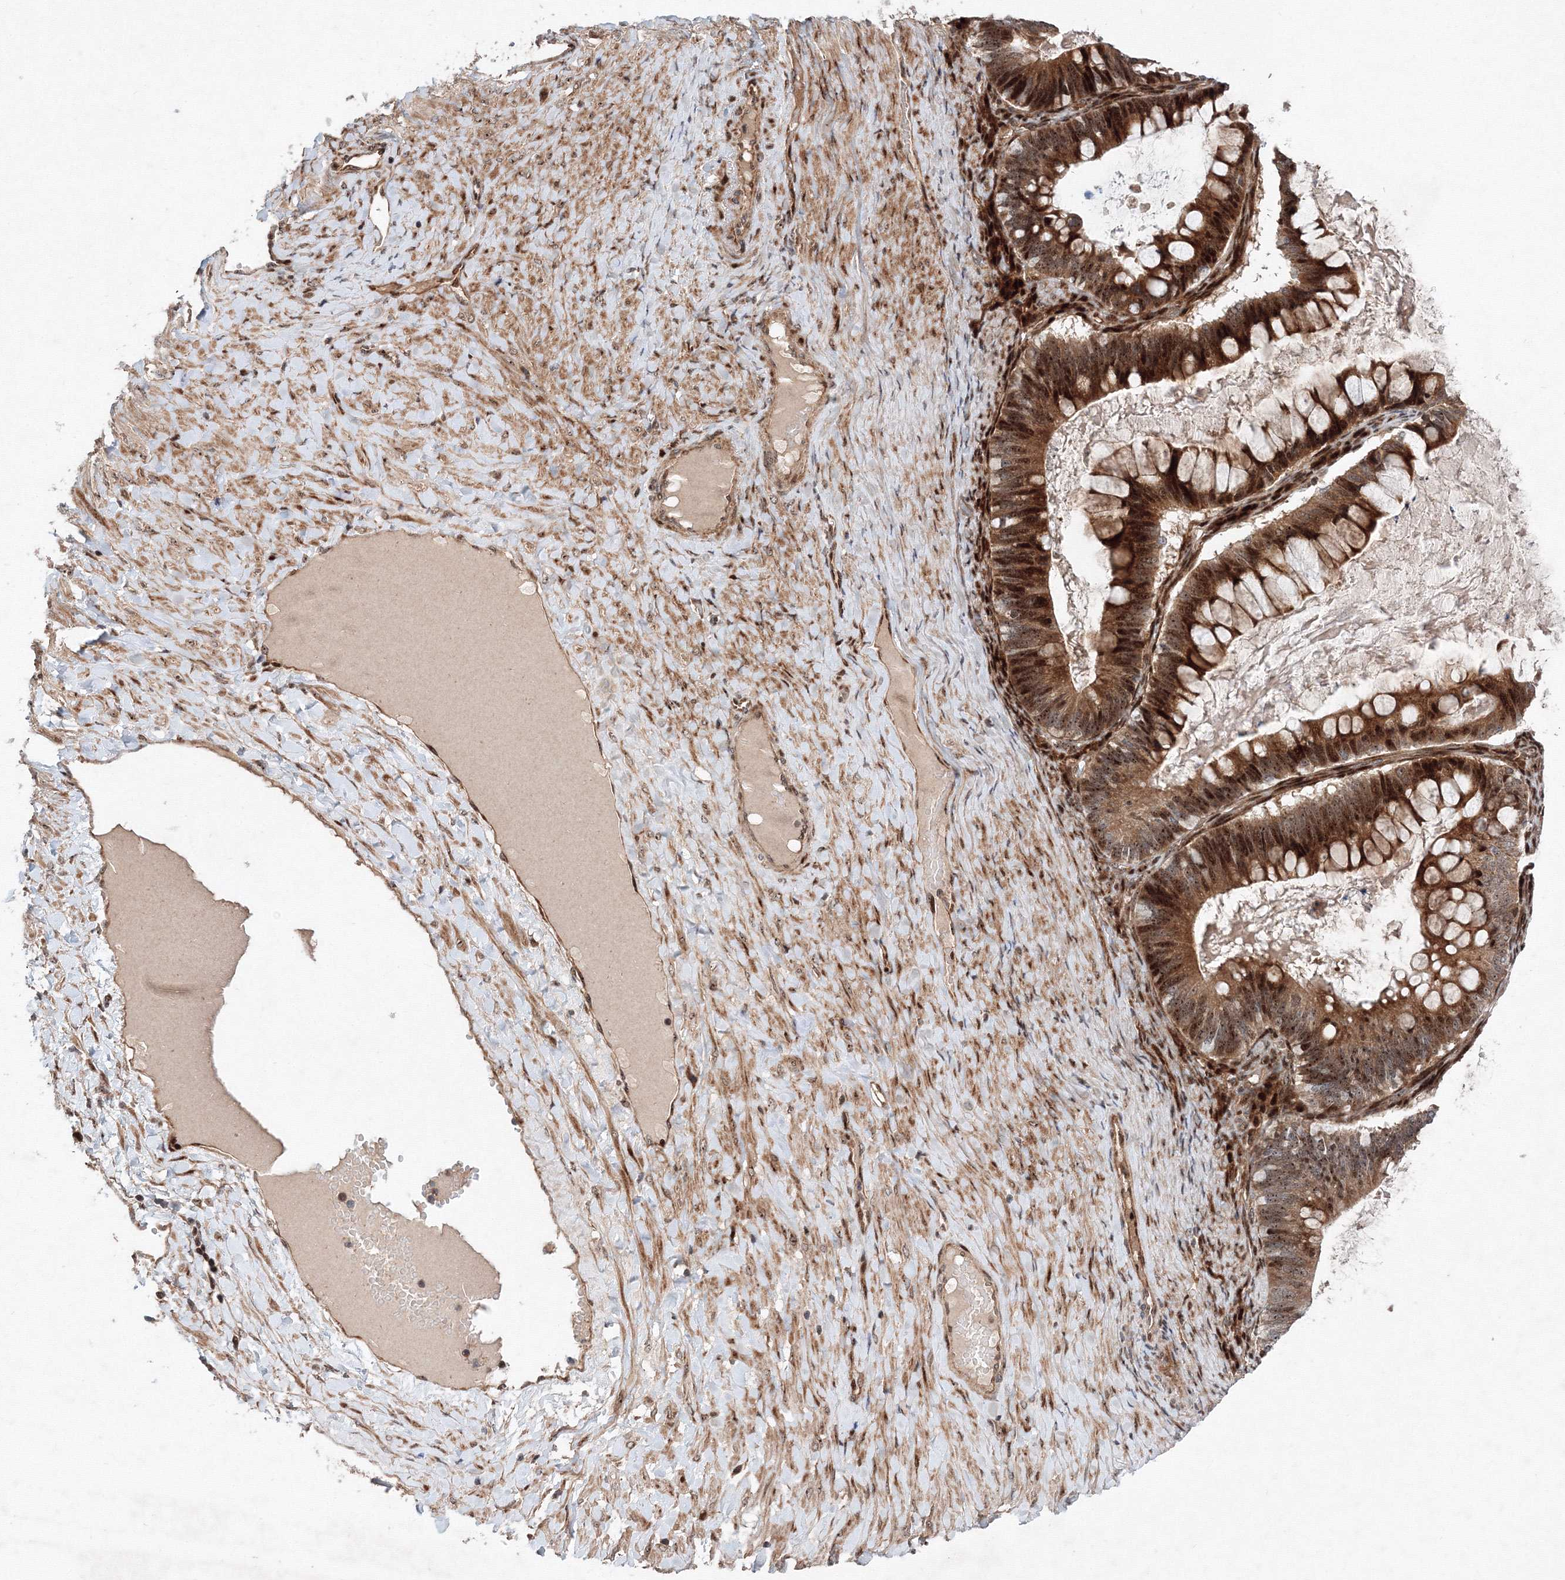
{"staining": {"intensity": "strong", "quantity": "25%-75%", "location": "cytoplasmic/membranous,nuclear"}, "tissue": "ovarian cancer", "cell_type": "Tumor cells", "image_type": "cancer", "snomed": [{"axis": "morphology", "description": "Cystadenocarcinoma, mucinous, NOS"}, {"axis": "topography", "description": "Ovary"}], "caption": "A brown stain labels strong cytoplasmic/membranous and nuclear staining of a protein in mucinous cystadenocarcinoma (ovarian) tumor cells.", "gene": "ANKAR", "patient": {"sex": "female", "age": 61}}